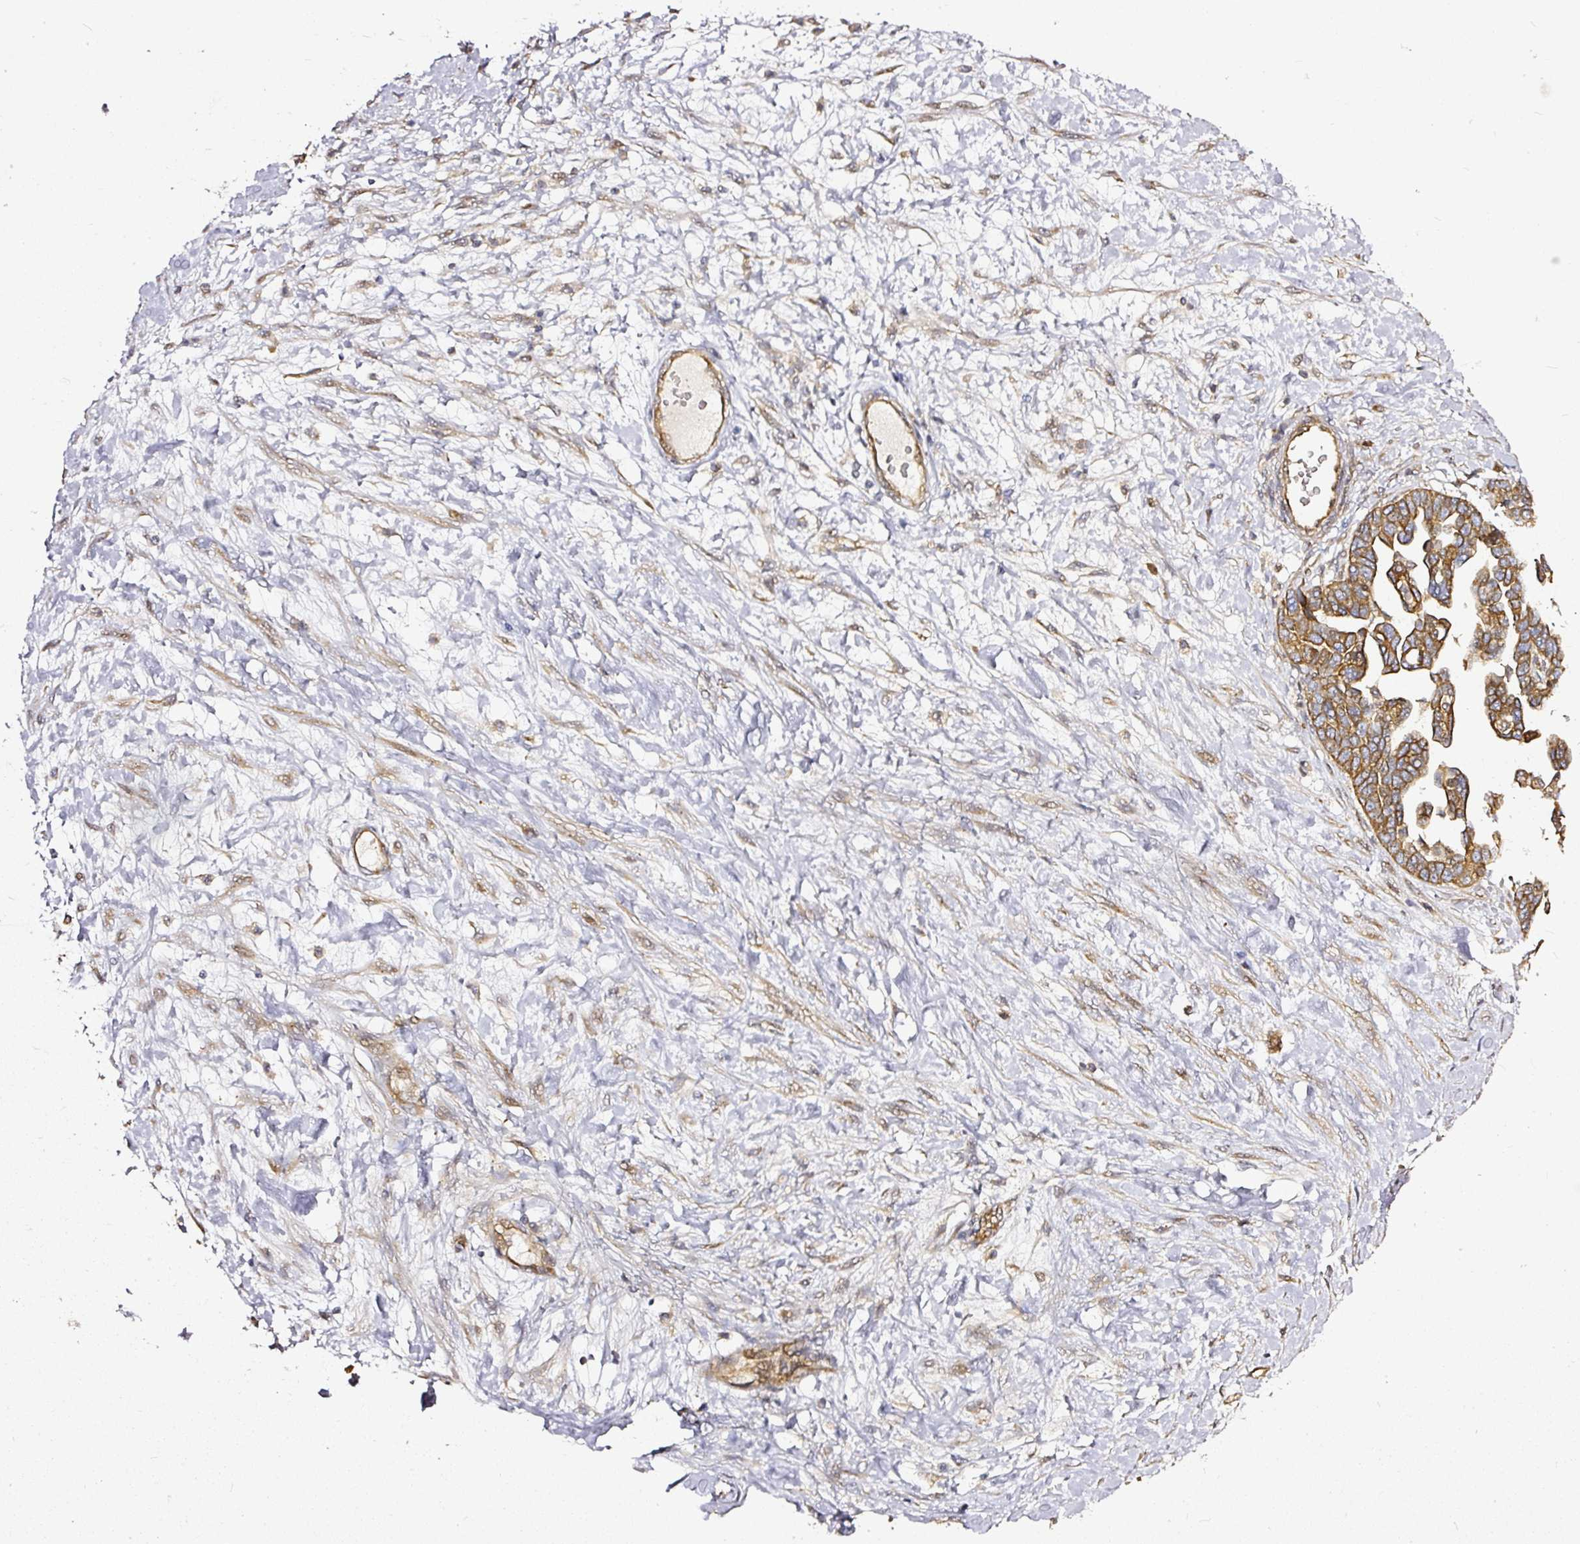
{"staining": {"intensity": "moderate", "quantity": ">75%", "location": "cytoplasmic/membranous"}, "tissue": "ovarian cancer", "cell_type": "Tumor cells", "image_type": "cancer", "snomed": [{"axis": "morphology", "description": "Cystadenocarcinoma, serous, NOS"}, {"axis": "topography", "description": "Ovary"}], "caption": "Serous cystadenocarcinoma (ovarian) tissue displays moderate cytoplasmic/membranous expression in approximately >75% of tumor cells, visualized by immunohistochemistry.", "gene": "MIF4GD", "patient": {"sex": "female", "age": 54}}